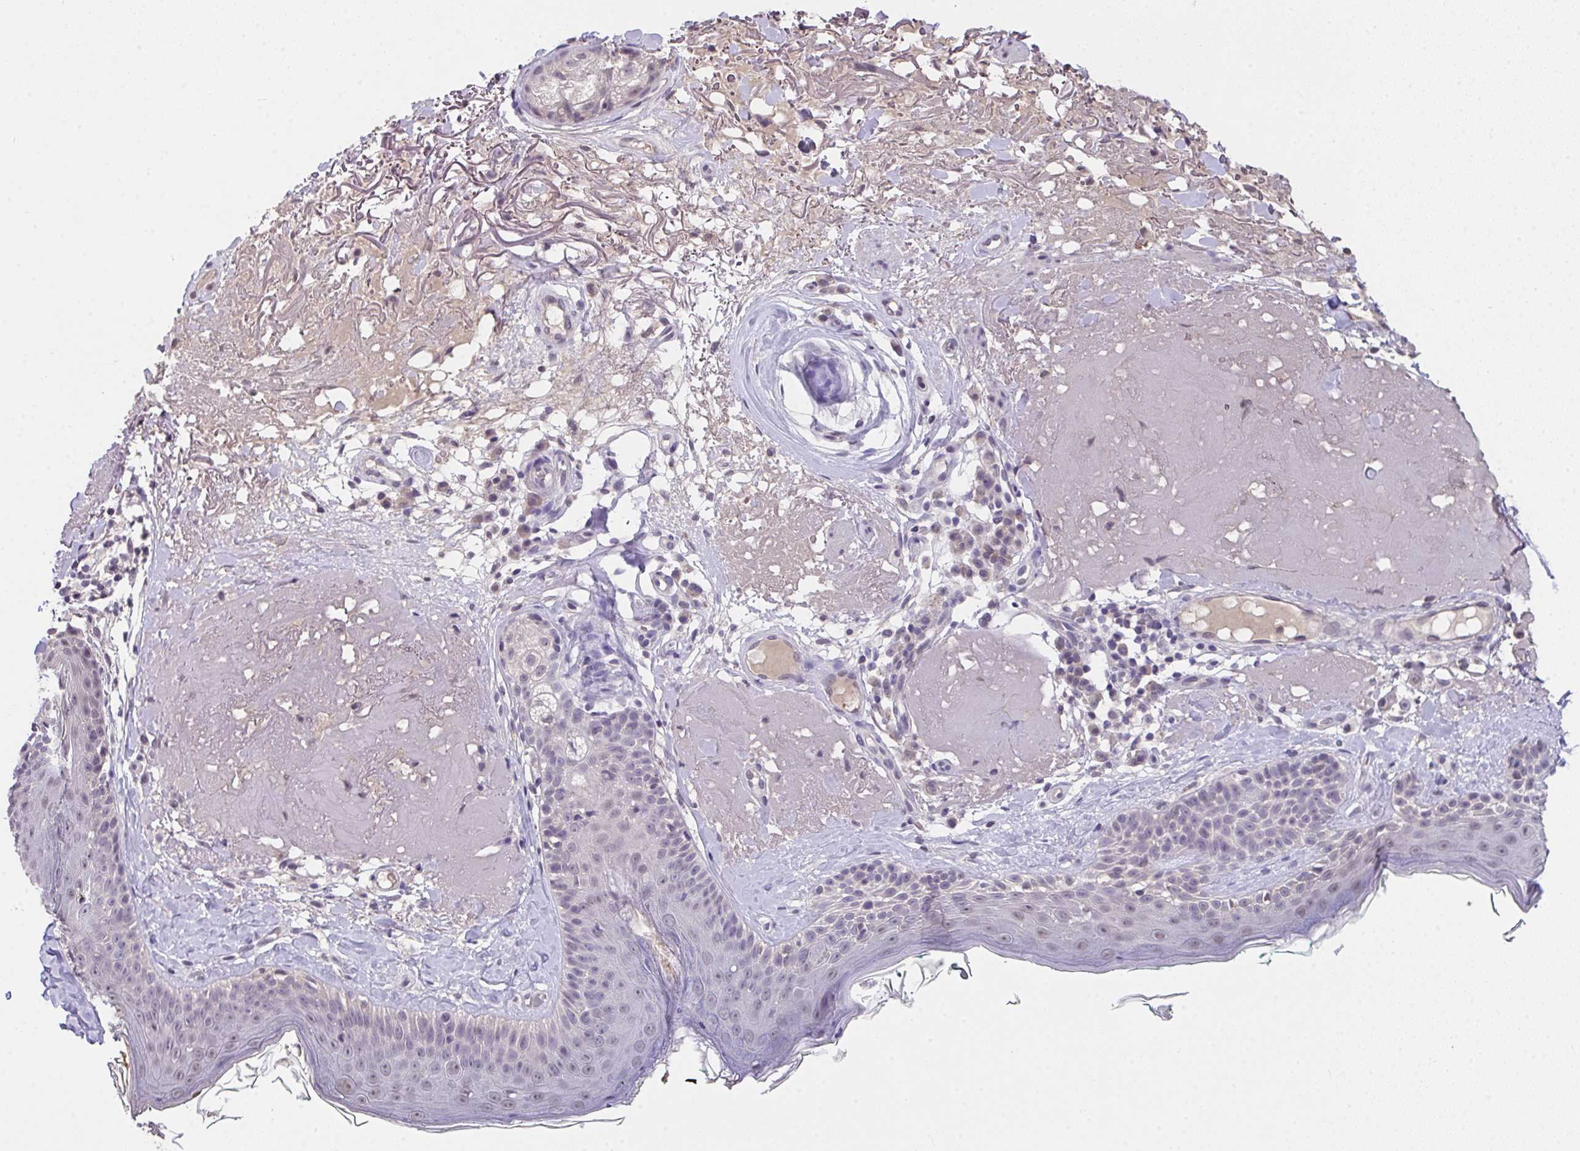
{"staining": {"intensity": "negative", "quantity": "none", "location": "none"}, "tissue": "skin", "cell_type": "Fibroblasts", "image_type": "normal", "snomed": [{"axis": "morphology", "description": "Normal tissue, NOS"}, {"axis": "topography", "description": "Skin"}], "caption": "The photomicrograph exhibits no significant staining in fibroblasts of skin.", "gene": "GLTPD2", "patient": {"sex": "male", "age": 73}}